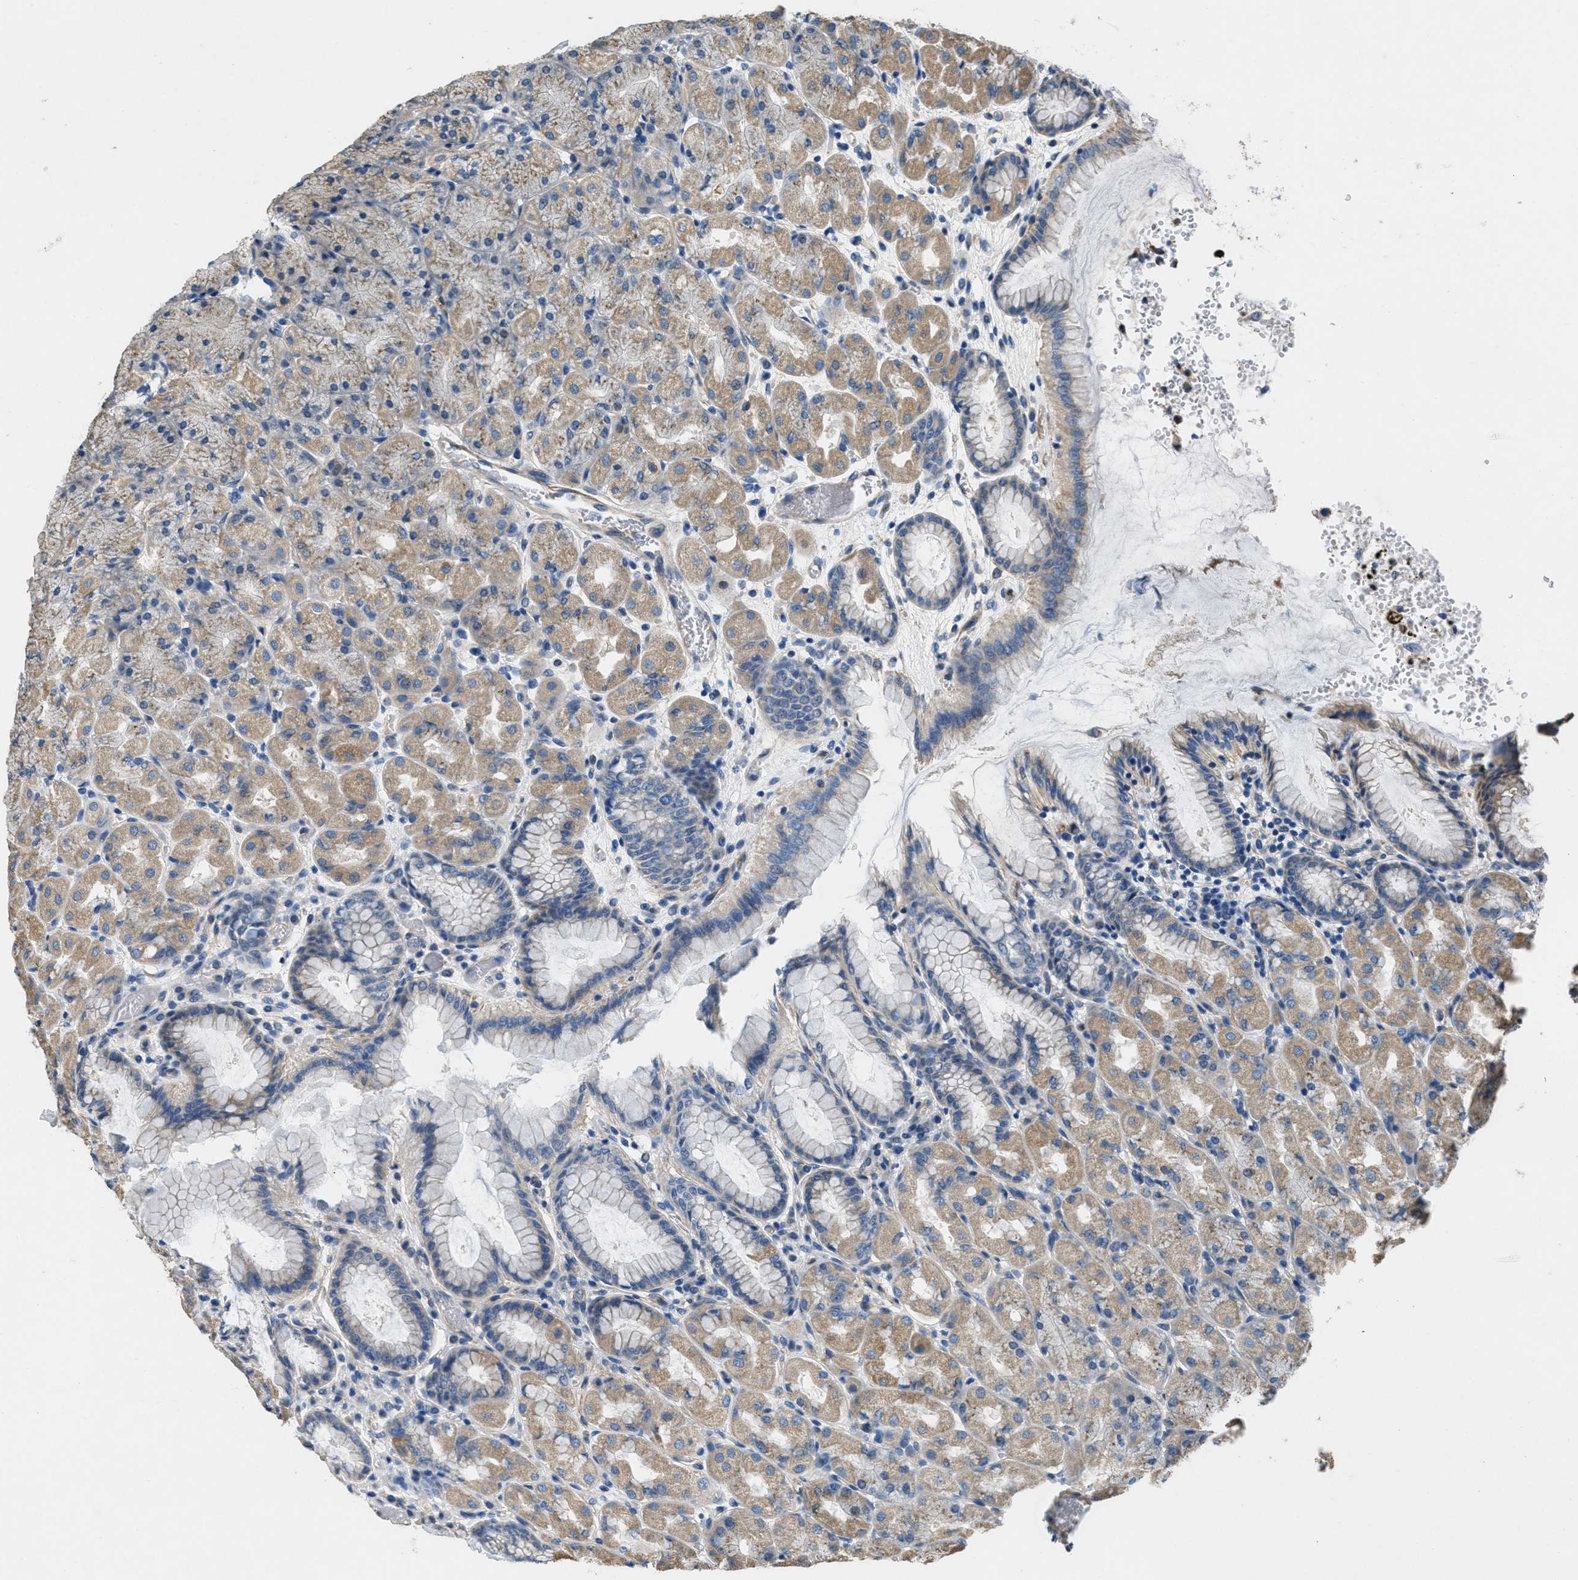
{"staining": {"intensity": "moderate", "quantity": ">75%", "location": "cytoplasmic/membranous"}, "tissue": "stomach", "cell_type": "Glandular cells", "image_type": "normal", "snomed": [{"axis": "morphology", "description": "Normal tissue, NOS"}, {"axis": "topography", "description": "Stomach, upper"}], "caption": "Glandular cells show medium levels of moderate cytoplasmic/membranous staining in about >75% of cells in normal human stomach.", "gene": "TOMM70", "patient": {"sex": "female", "age": 56}}